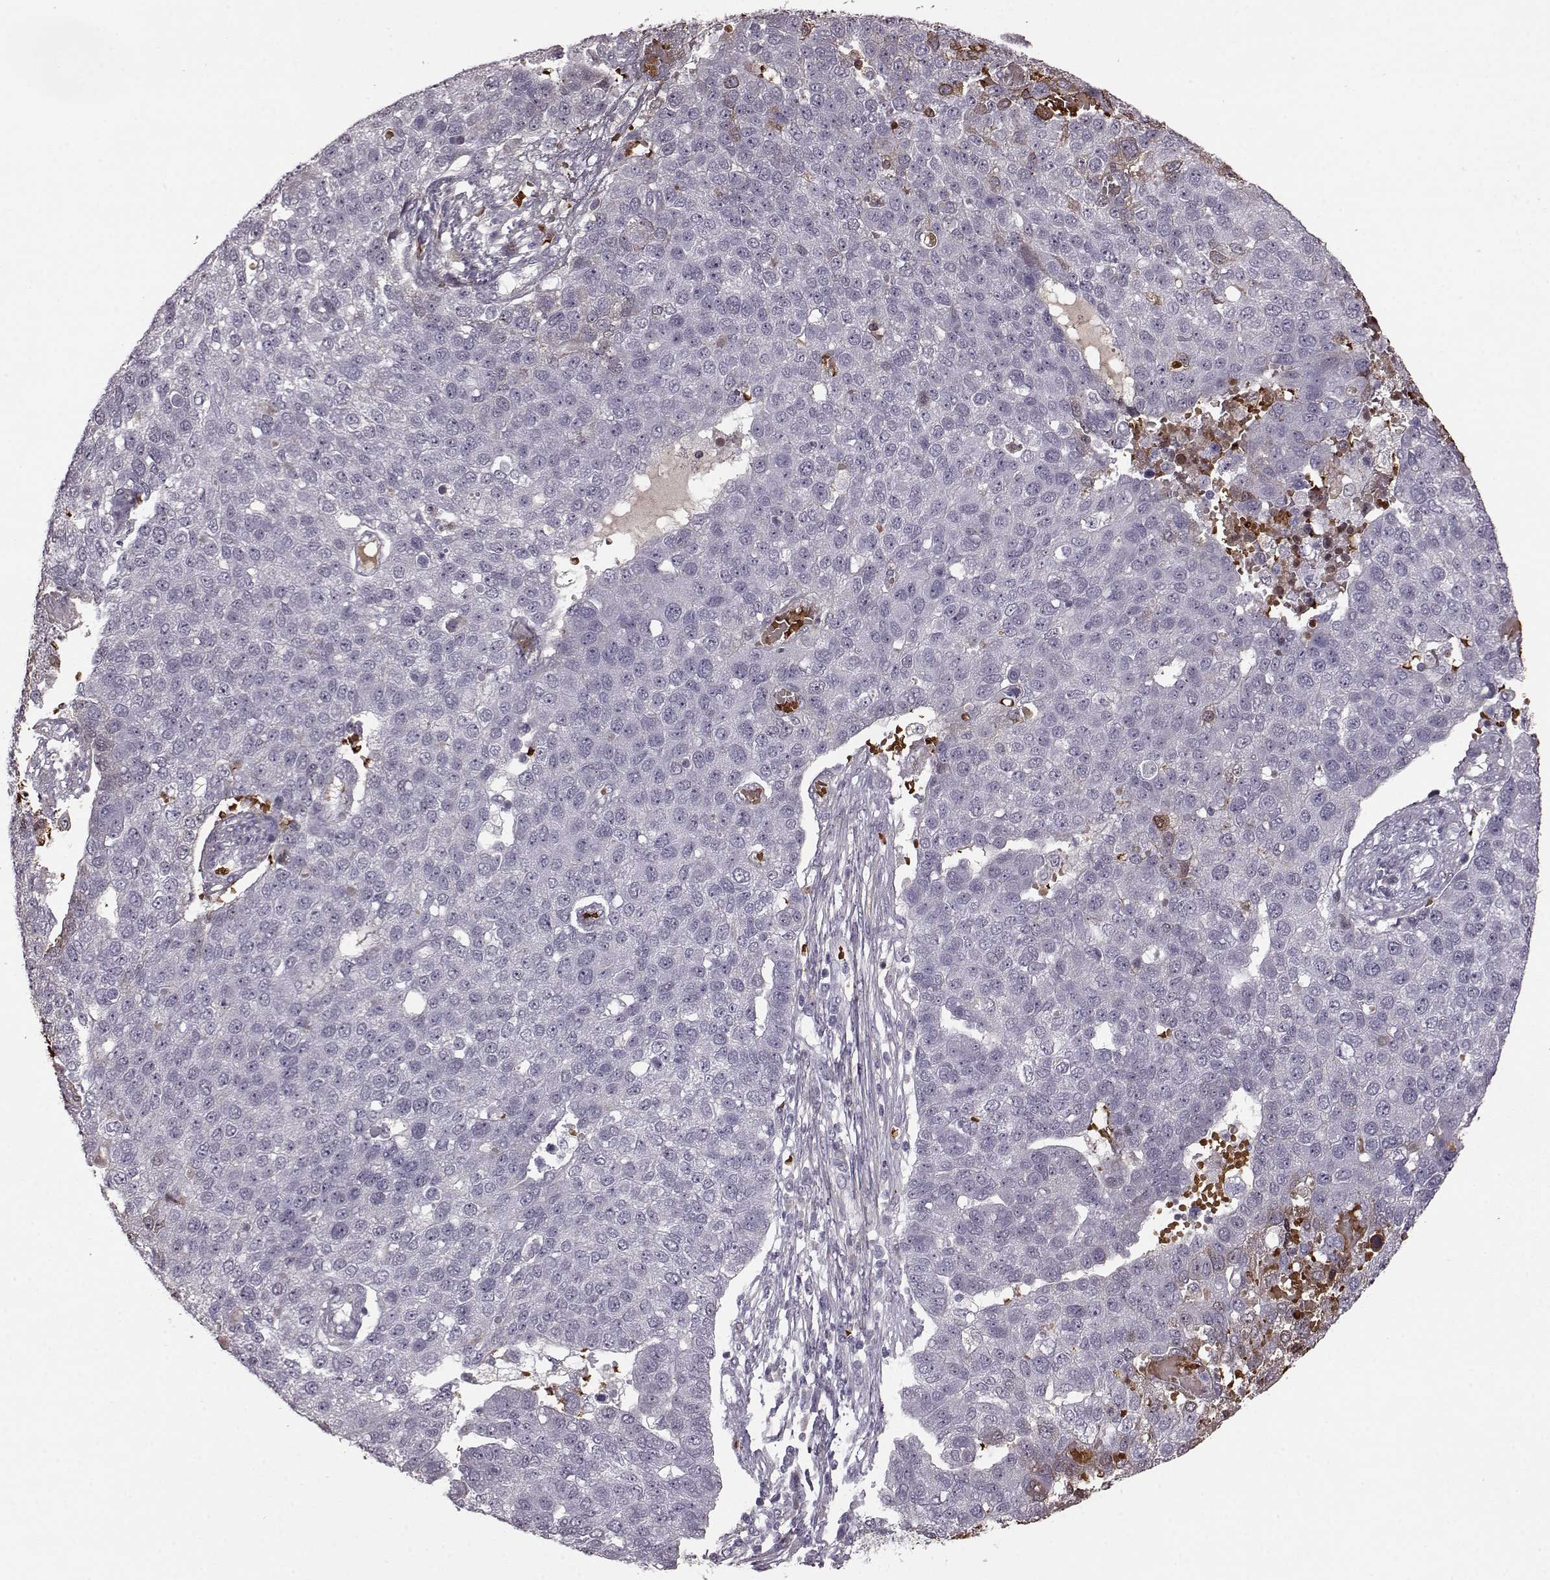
{"staining": {"intensity": "negative", "quantity": "none", "location": "none"}, "tissue": "pancreatic cancer", "cell_type": "Tumor cells", "image_type": "cancer", "snomed": [{"axis": "morphology", "description": "Adenocarcinoma, NOS"}, {"axis": "topography", "description": "Pancreas"}], "caption": "This image is of adenocarcinoma (pancreatic) stained with immunohistochemistry (IHC) to label a protein in brown with the nuclei are counter-stained blue. There is no positivity in tumor cells.", "gene": "PROP1", "patient": {"sex": "female", "age": 61}}